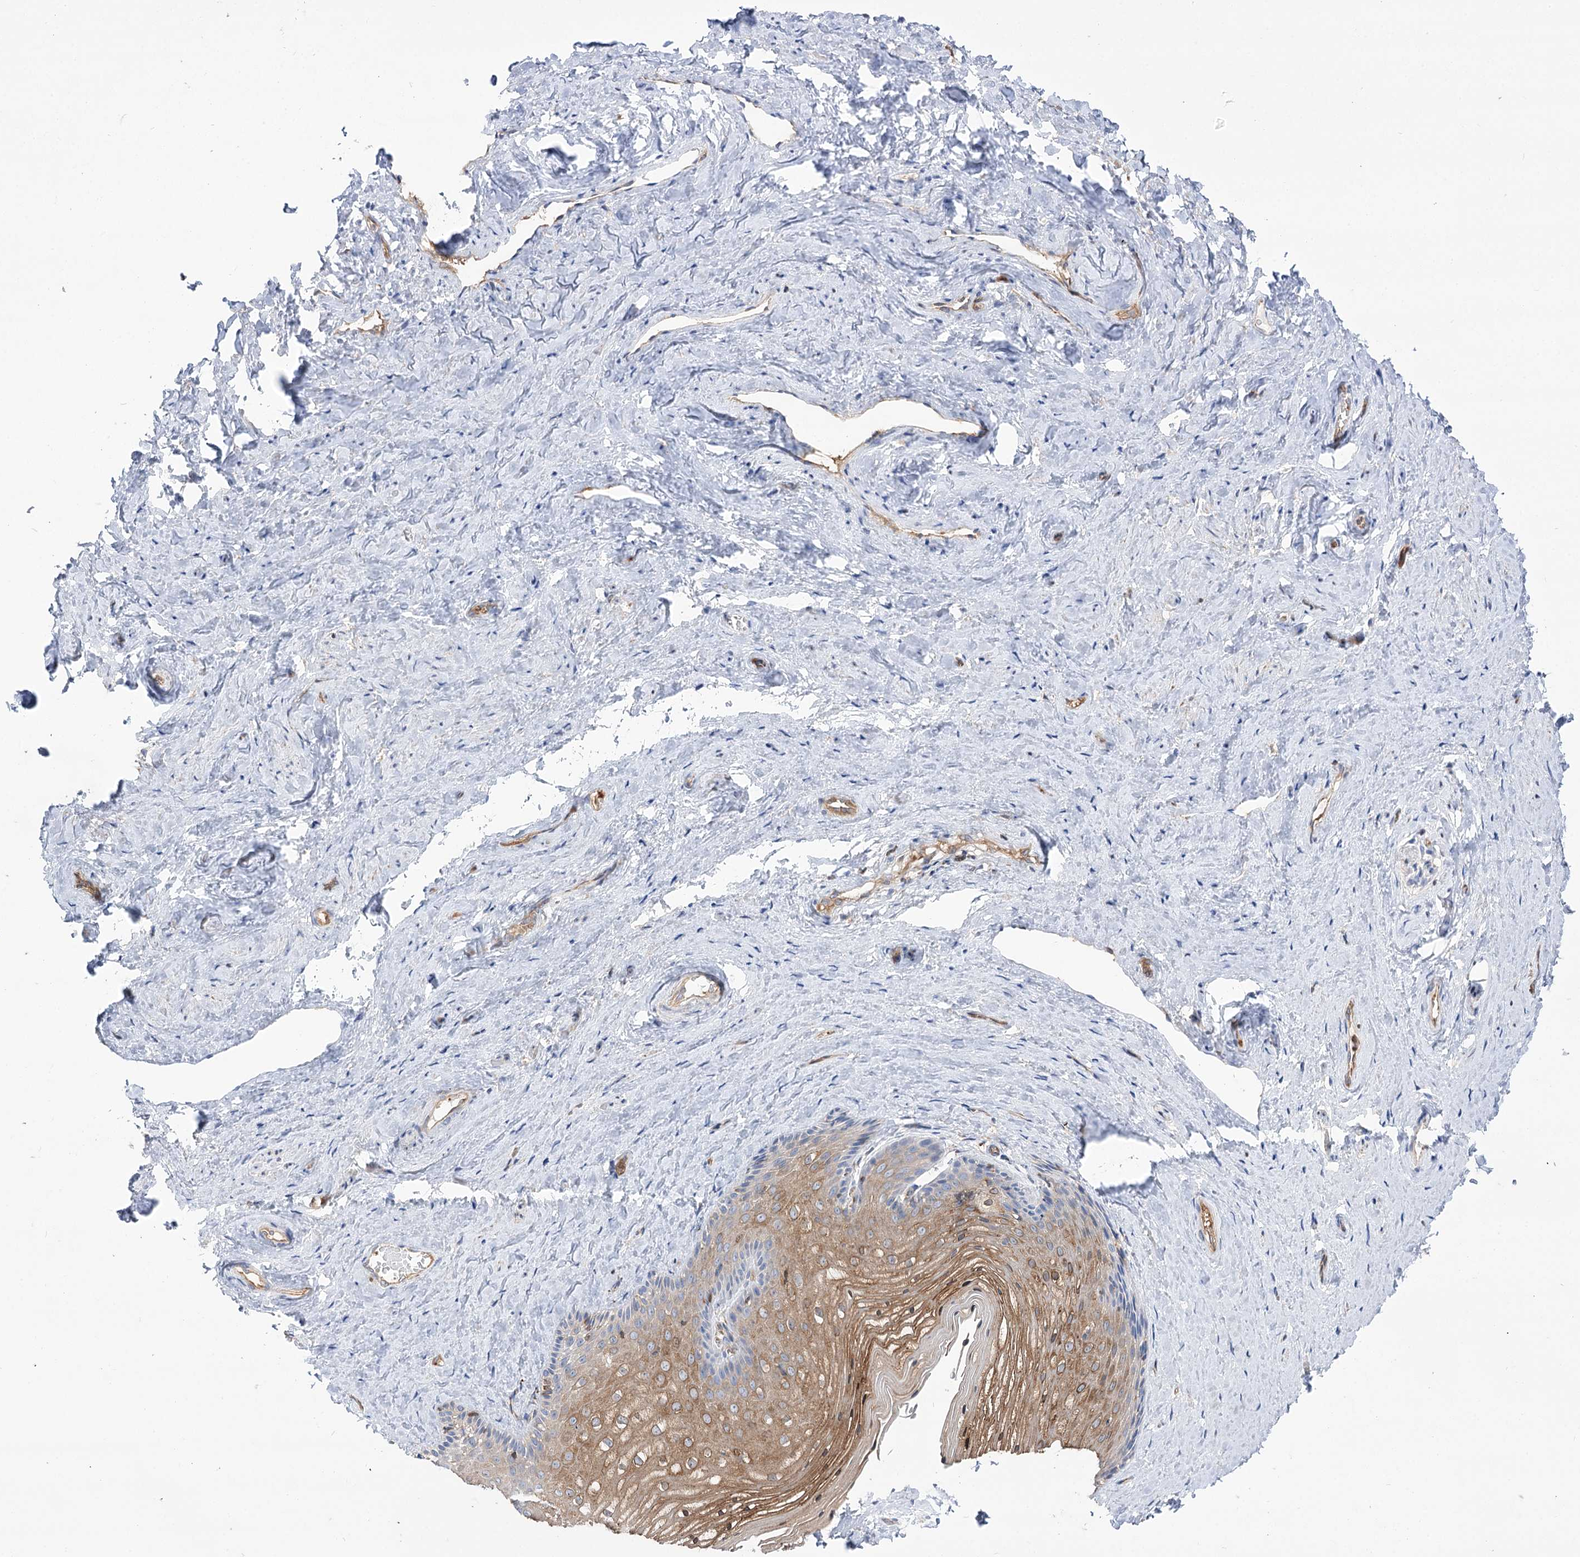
{"staining": {"intensity": "moderate", "quantity": "25%-75%", "location": "cytoplasmic/membranous,nuclear"}, "tissue": "vagina", "cell_type": "Squamous epithelial cells", "image_type": "normal", "snomed": [{"axis": "morphology", "description": "Normal tissue, NOS"}, {"axis": "topography", "description": "Vagina"}, {"axis": "topography", "description": "Cervix"}], "caption": "Vagina stained with immunohistochemistry exhibits moderate cytoplasmic/membranous,nuclear positivity in approximately 25%-75% of squamous epithelial cells. (Stains: DAB (3,3'-diaminobenzidine) in brown, nuclei in blue, Microscopy: brightfield microscopy at high magnification).", "gene": "VPS37B", "patient": {"sex": "female", "age": 40}}